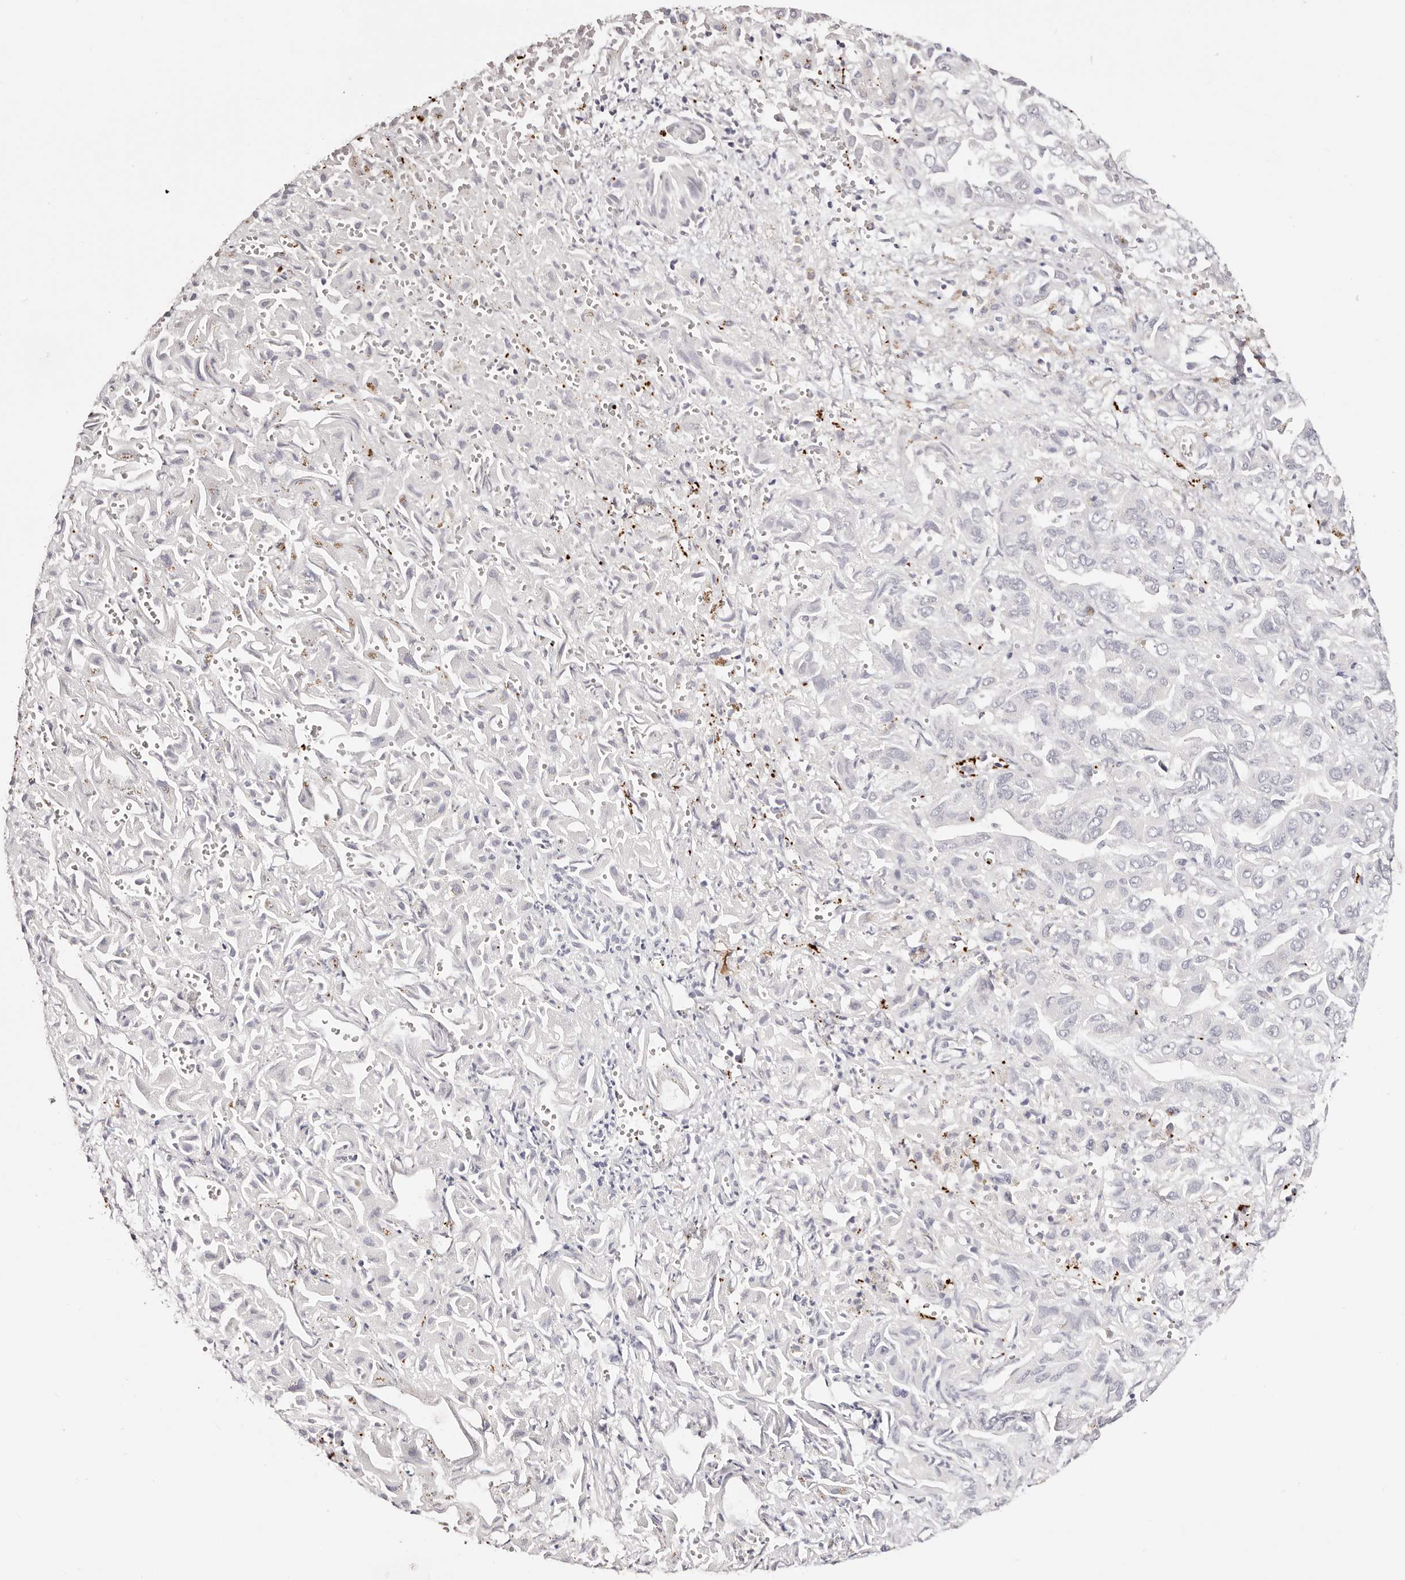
{"staining": {"intensity": "negative", "quantity": "none", "location": "none"}, "tissue": "liver cancer", "cell_type": "Tumor cells", "image_type": "cancer", "snomed": [{"axis": "morphology", "description": "Cholangiocarcinoma"}, {"axis": "topography", "description": "Liver"}], "caption": "A photomicrograph of liver cancer (cholangiocarcinoma) stained for a protein shows no brown staining in tumor cells.", "gene": "PF4", "patient": {"sex": "female", "age": 52}}